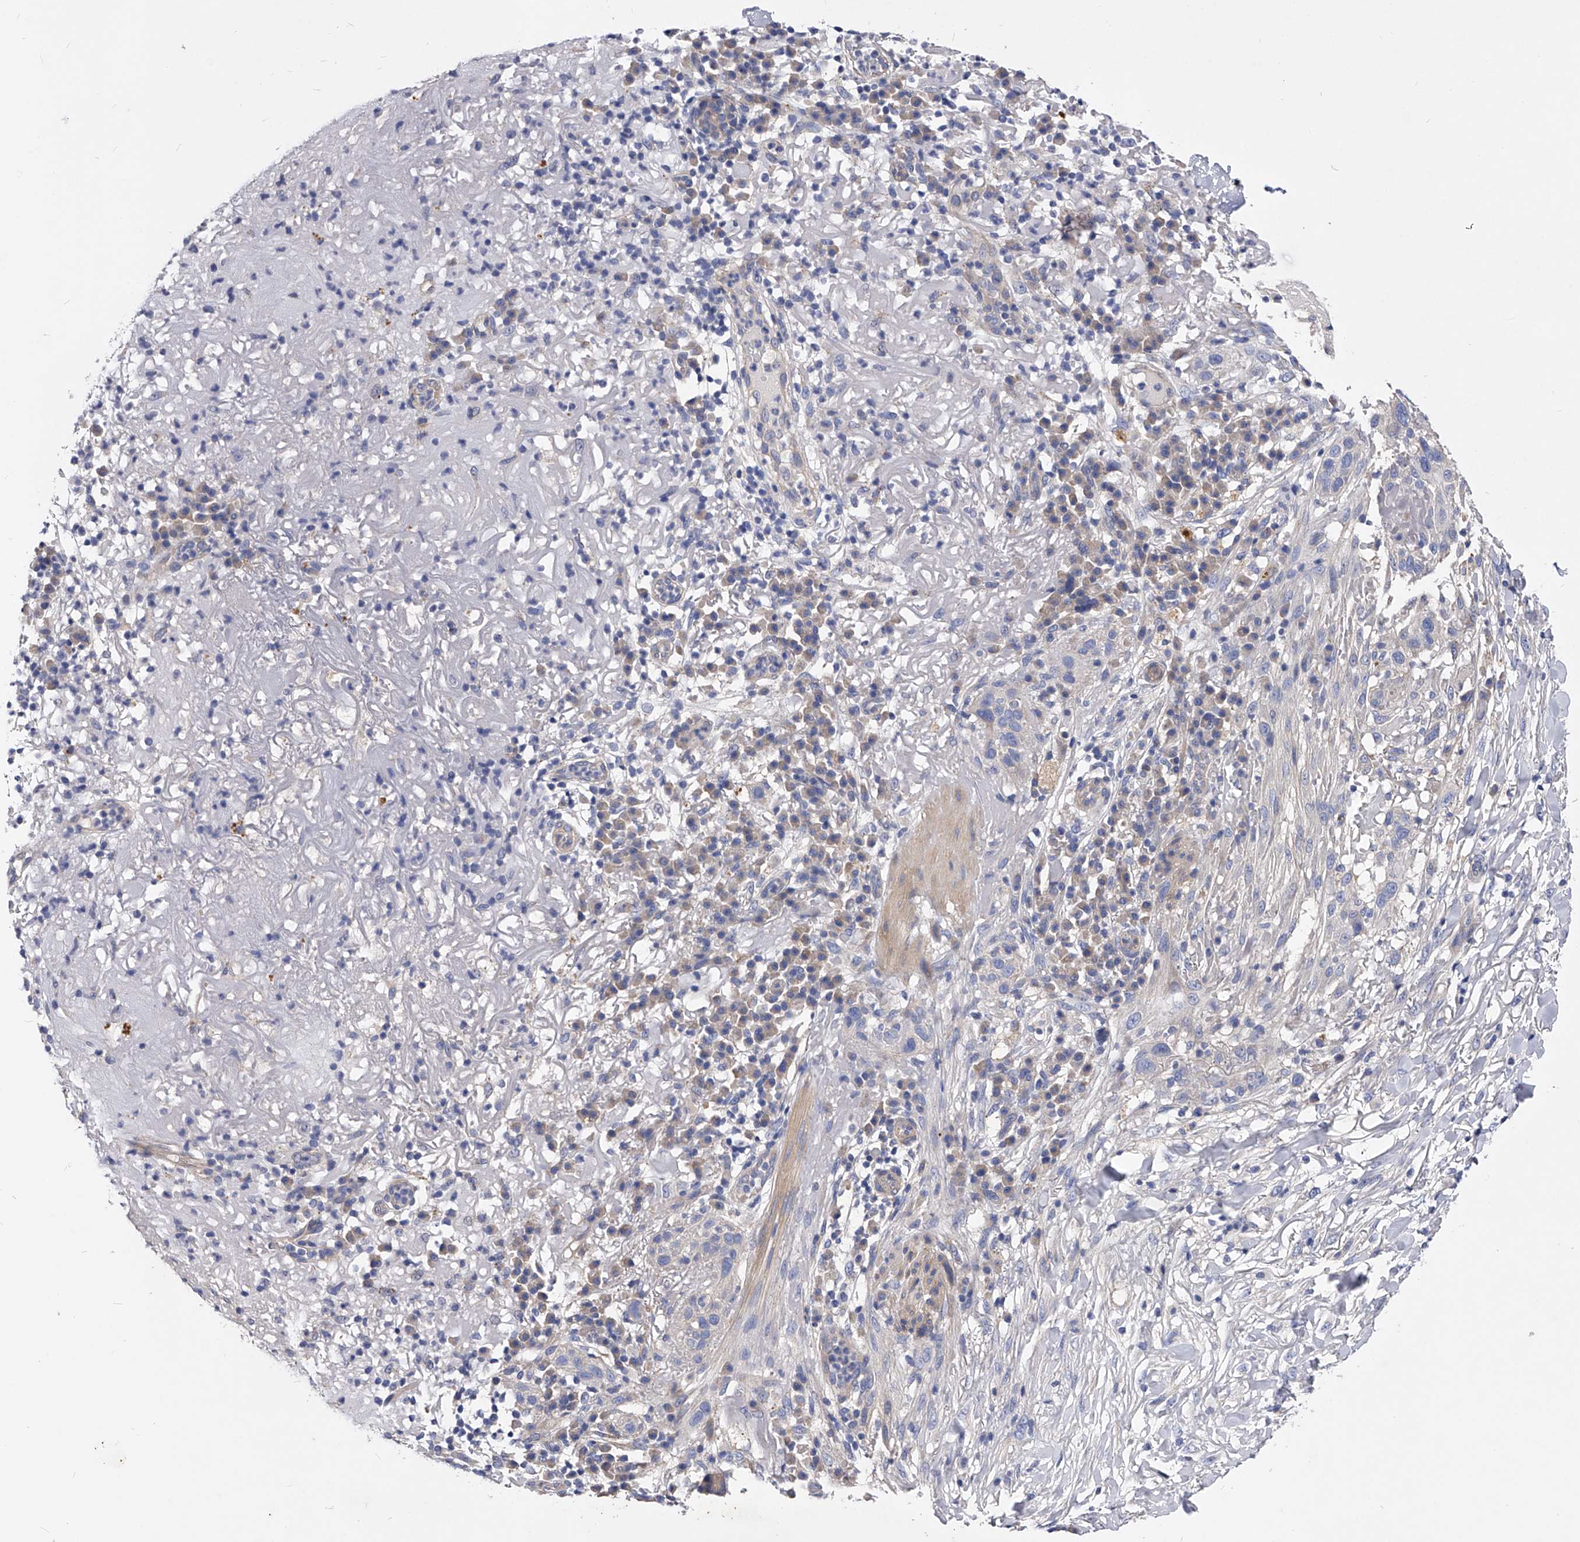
{"staining": {"intensity": "negative", "quantity": "none", "location": "none"}, "tissue": "skin cancer", "cell_type": "Tumor cells", "image_type": "cancer", "snomed": [{"axis": "morphology", "description": "Normal tissue, NOS"}, {"axis": "morphology", "description": "Squamous cell carcinoma, NOS"}, {"axis": "topography", "description": "Skin"}], "caption": "Tumor cells are negative for protein expression in human skin squamous cell carcinoma.", "gene": "PPP5C", "patient": {"sex": "female", "age": 96}}